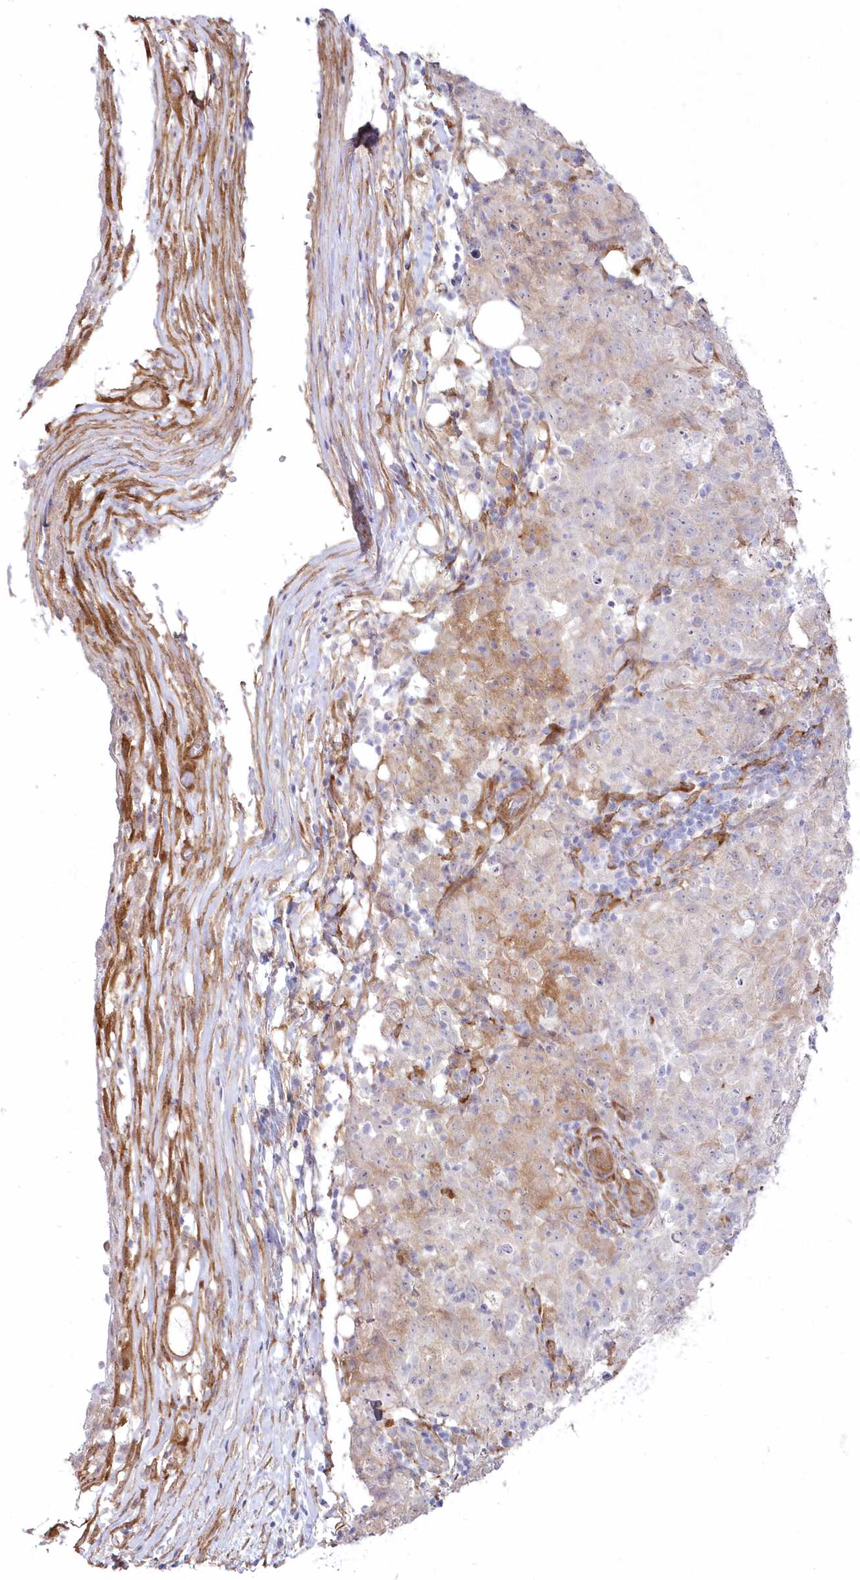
{"staining": {"intensity": "weak", "quantity": "<25%", "location": "cytoplasmic/membranous"}, "tissue": "ovarian cancer", "cell_type": "Tumor cells", "image_type": "cancer", "snomed": [{"axis": "morphology", "description": "Carcinoma, endometroid"}, {"axis": "topography", "description": "Ovary"}], "caption": "This is a photomicrograph of IHC staining of ovarian endometroid carcinoma, which shows no expression in tumor cells. Brightfield microscopy of IHC stained with DAB (3,3'-diaminobenzidine) (brown) and hematoxylin (blue), captured at high magnification.", "gene": "SH3PXD2B", "patient": {"sex": "female", "age": 42}}